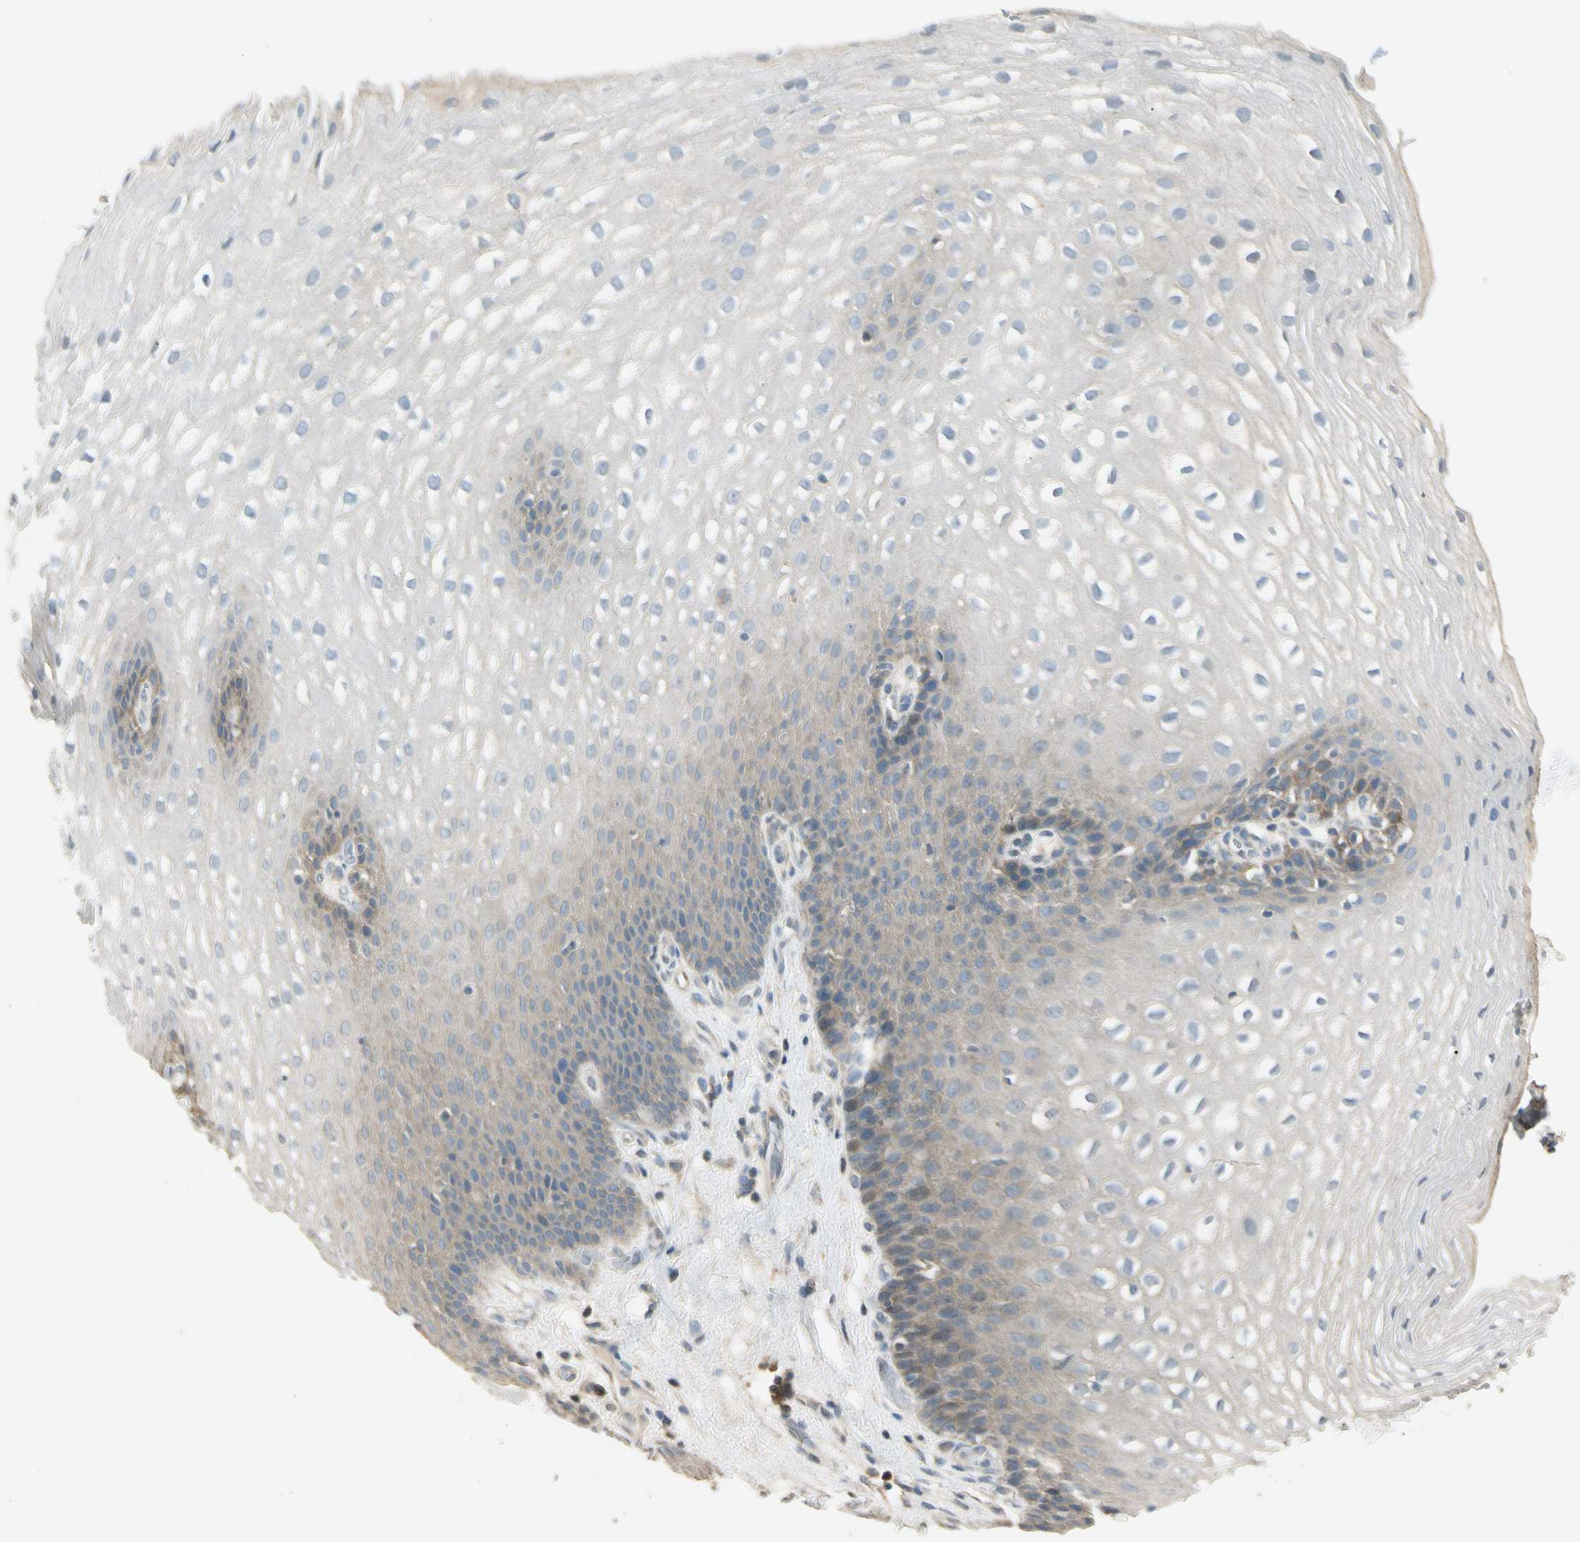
{"staining": {"intensity": "weak", "quantity": "25%-75%", "location": "cytoplasmic/membranous"}, "tissue": "esophagus", "cell_type": "Squamous epithelial cells", "image_type": "normal", "snomed": [{"axis": "morphology", "description": "Normal tissue, NOS"}, {"axis": "topography", "description": "Esophagus"}], "caption": "A brown stain shows weak cytoplasmic/membranous staining of a protein in squamous epithelial cells of normal esophagus. The protein is shown in brown color, while the nuclei are stained blue.", "gene": "P3H2", "patient": {"sex": "male", "age": 48}}